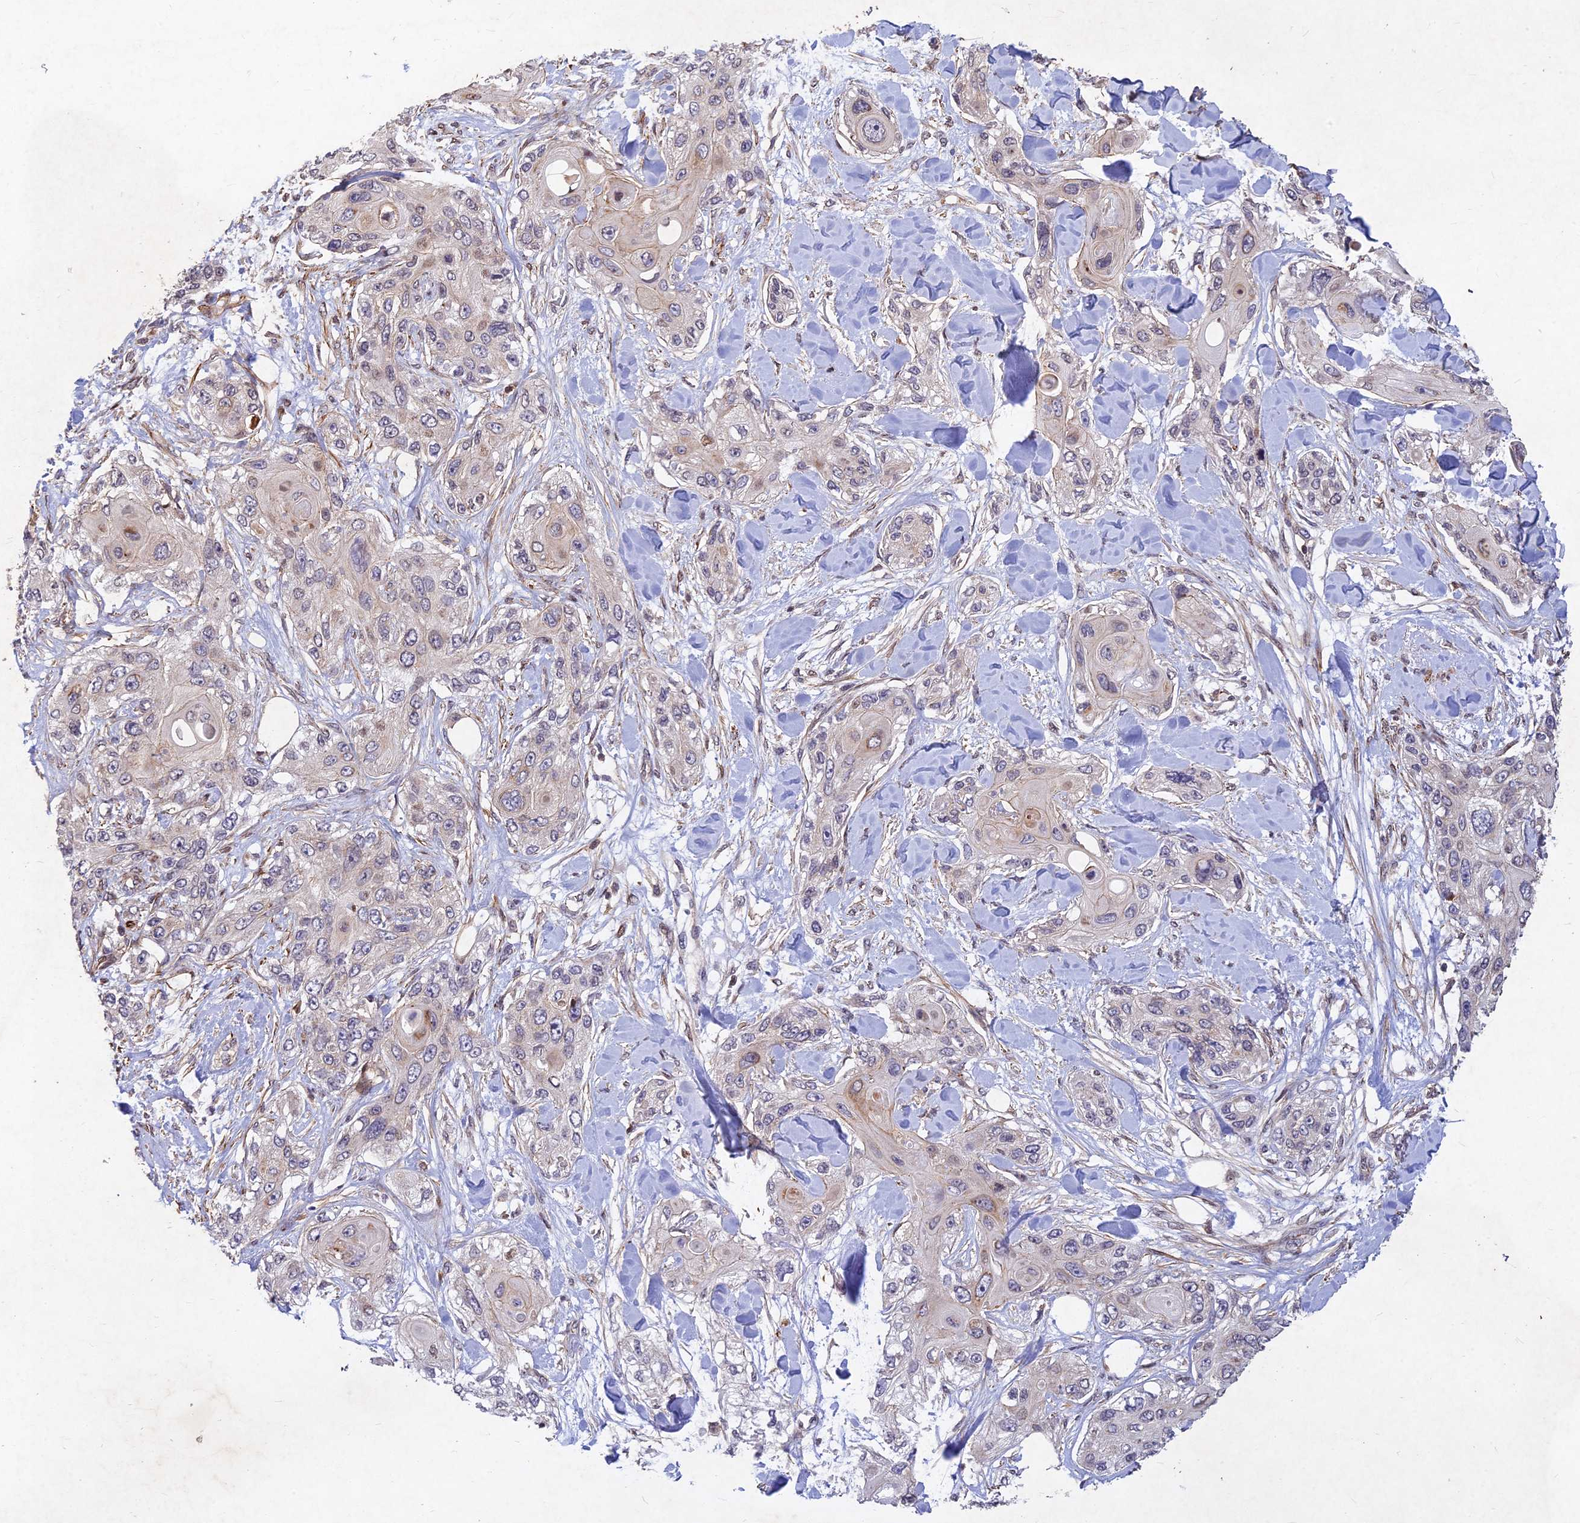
{"staining": {"intensity": "negative", "quantity": "none", "location": "none"}, "tissue": "skin cancer", "cell_type": "Tumor cells", "image_type": "cancer", "snomed": [{"axis": "morphology", "description": "Normal tissue, NOS"}, {"axis": "morphology", "description": "Squamous cell carcinoma, NOS"}, {"axis": "topography", "description": "Skin"}], "caption": "A histopathology image of human squamous cell carcinoma (skin) is negative for staining in tumor cells.", "gene": "RELCH", "patient": {"sex": "male", "age": 72}}